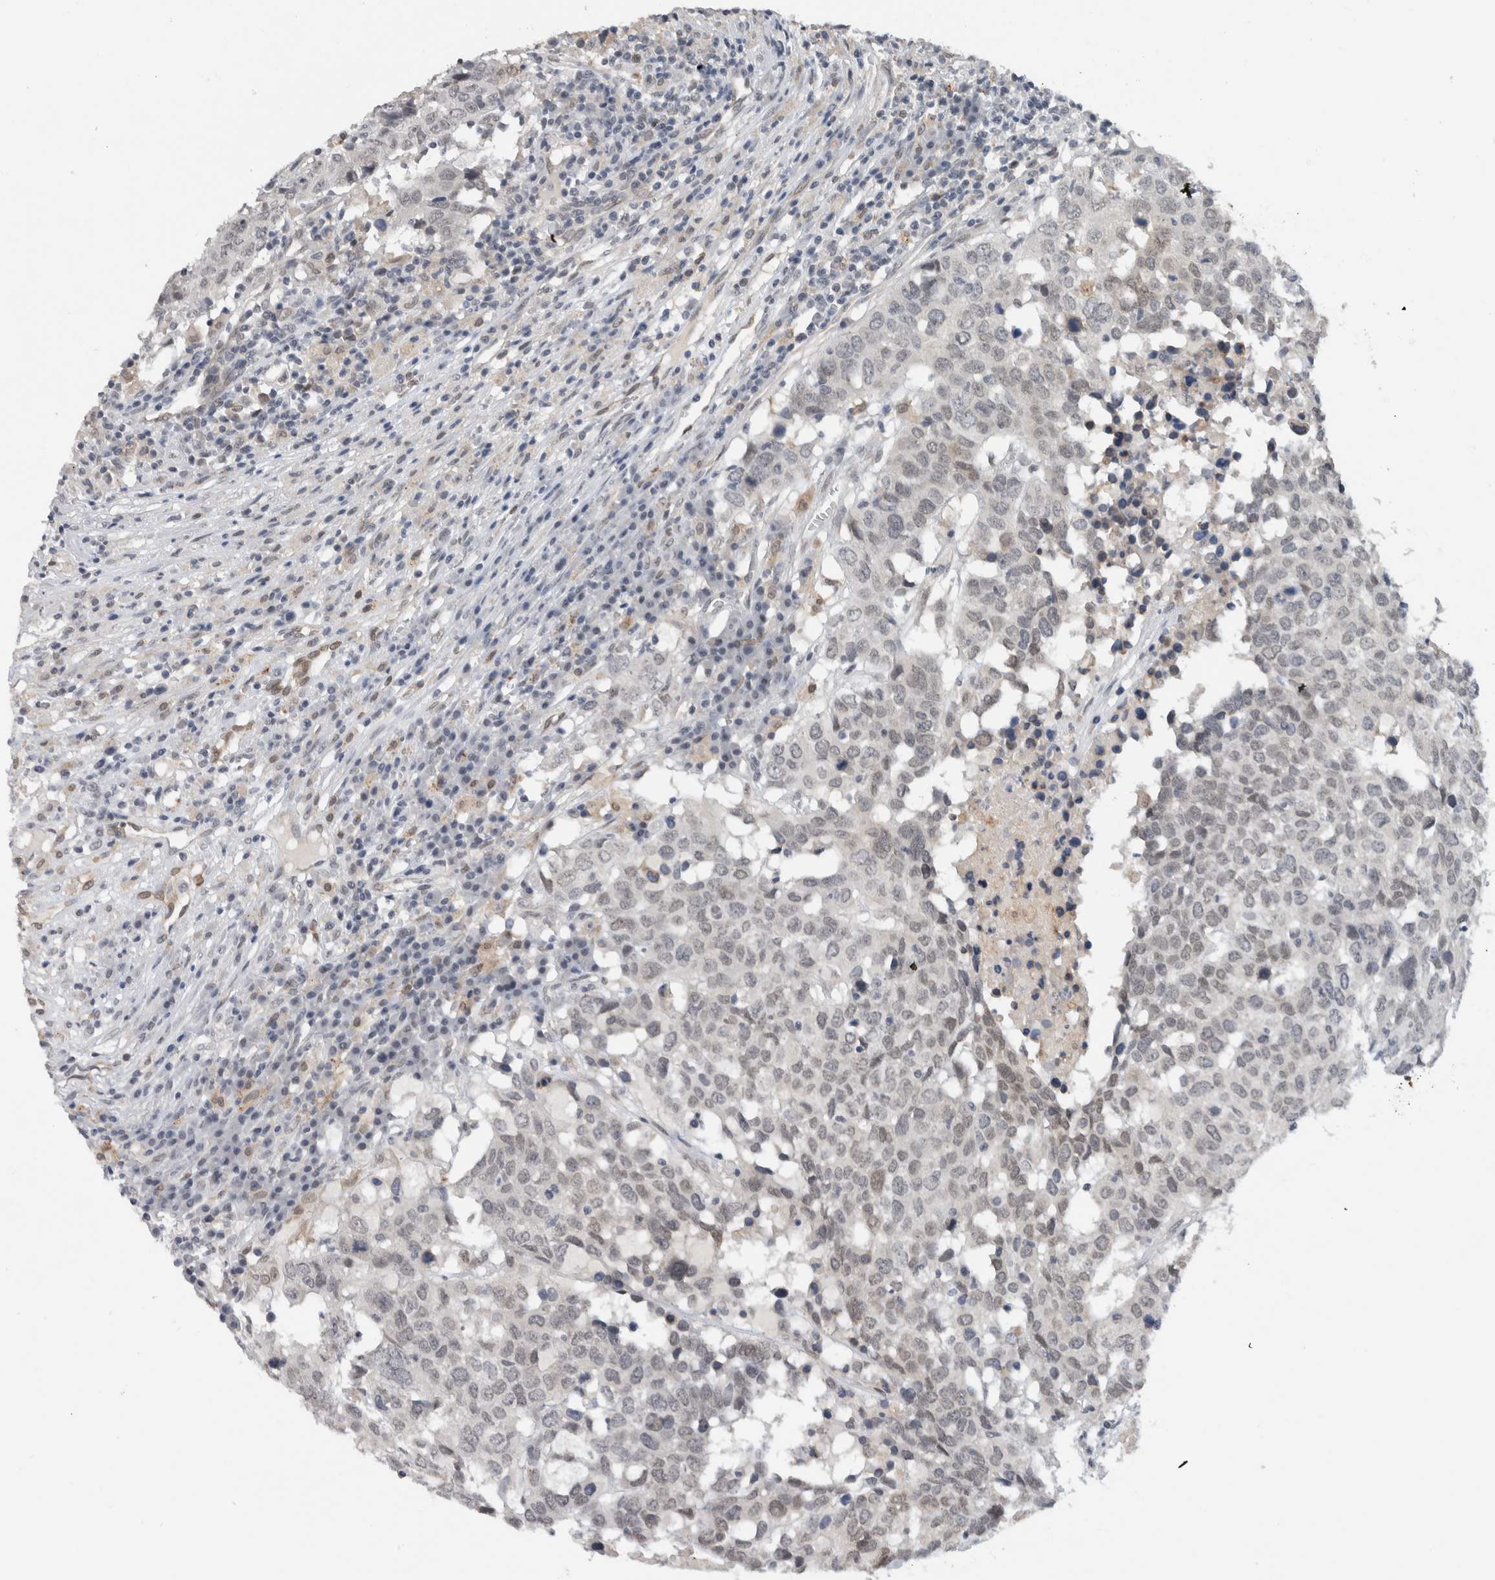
{"staining": {"intensity": "weak", "quantity": "<25%", "location": "nuclear"}, "tissue": "head and neck cancer", "cell_type": "Tumor cells", "image_type": "cancer", "snomed": [{"axis": "morphology", "description": "Squamous cell carcinoma, NOS"}, {"axis": "topography", "description": "Head-Neck"}], "caption": "Tumor cells are negative for brown protein staining in squamous cell carcinoma (head and neck).", "gene": "PRXL2A", "patient": {"sex": "male", "age": 66}}